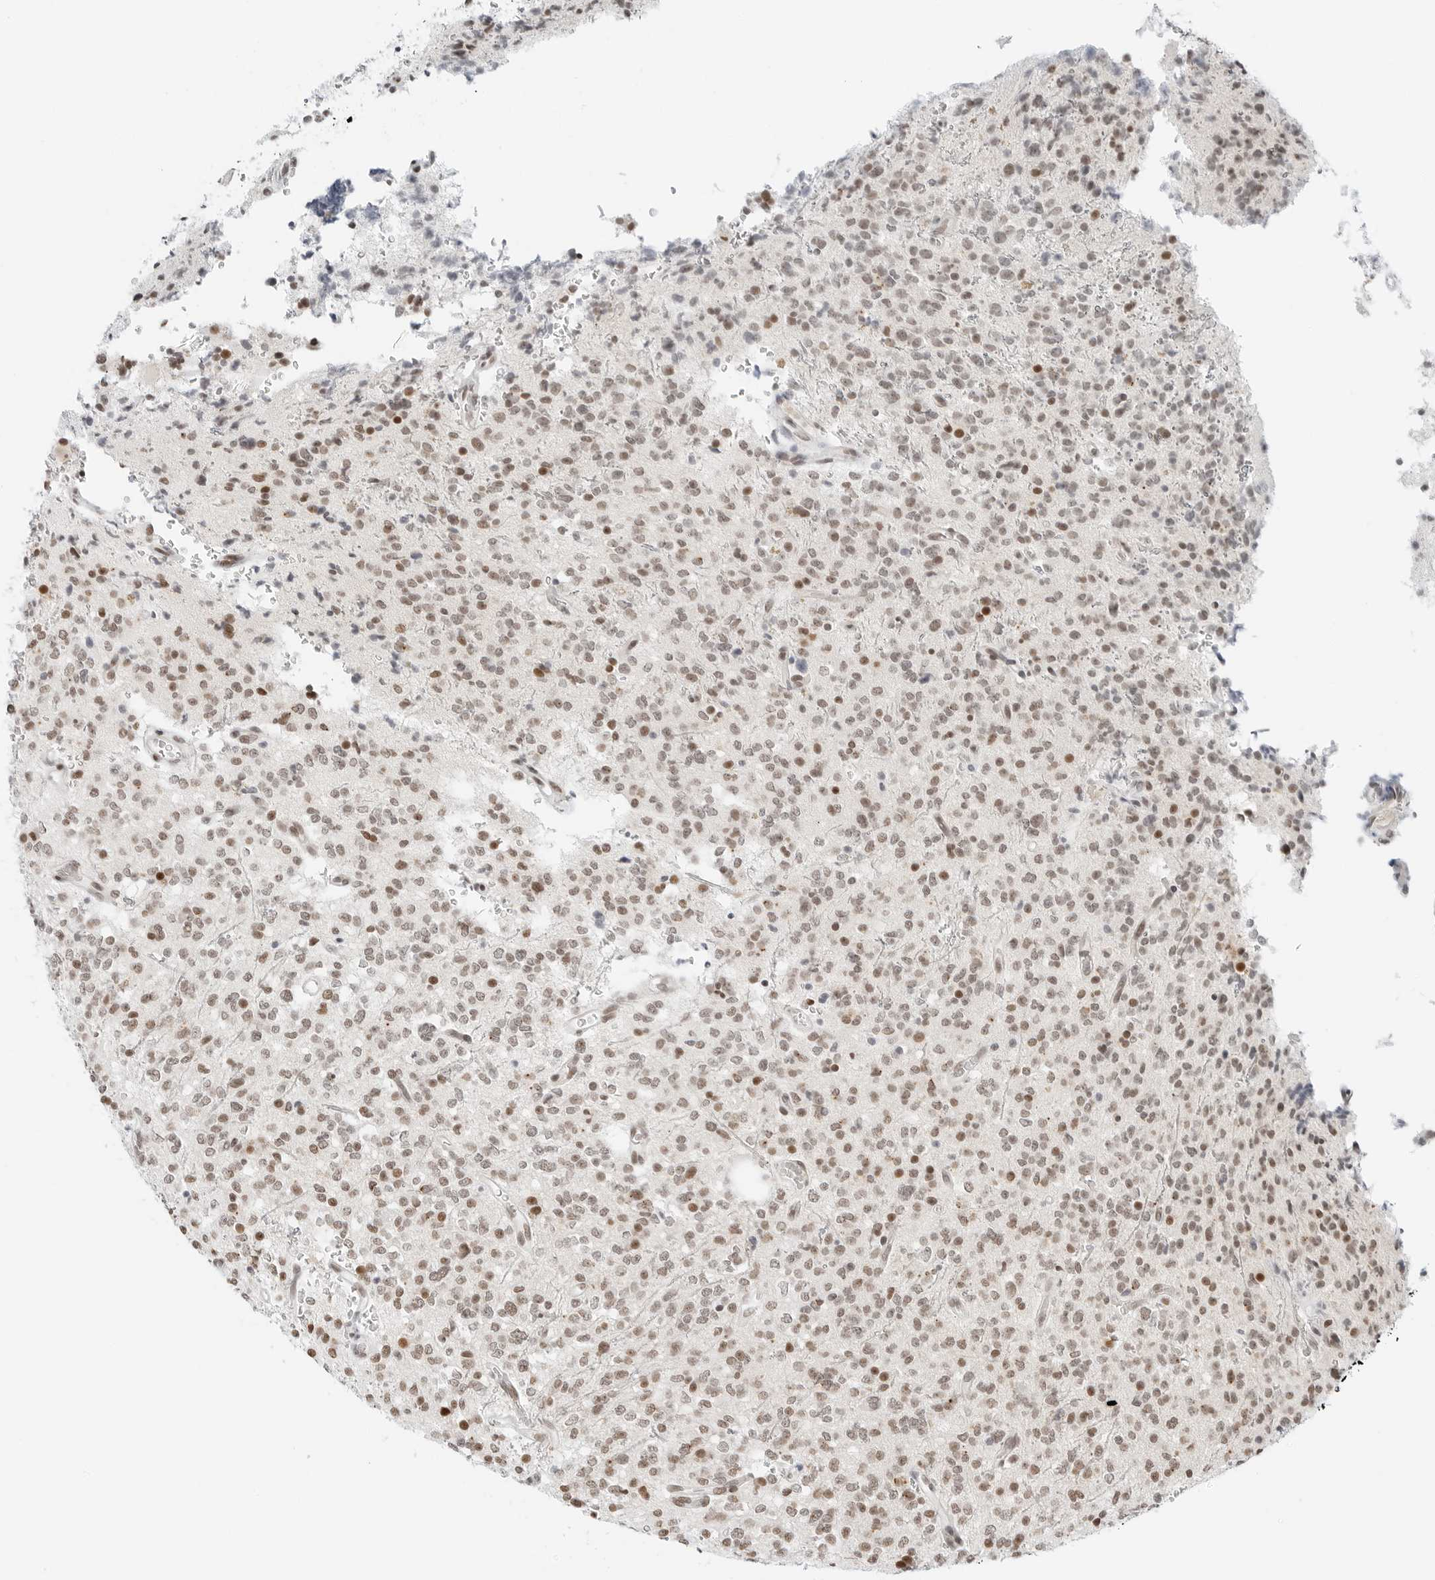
{"staining": {"intensity": "moderate", "quantity": ">75%", "location": "nuclear"}, "tissue": "glioma", "cell_type": "Tumor cells", "image_type": "cancer", "snomed": [{"axis": "morphology", "description": "Glioma, malignant, High grade"}, {"axis": "topography", "description": "Brain"}], "caption": "The histopathology image reveals a brown stain indicating the presence of a protein in the nuclear of tumor cells in glioma. The protein of interest is shown in brown color, while the nuclei are stained blue.", "gene": "CRTC2", "patient": {"sex": "male", "age": 34}}